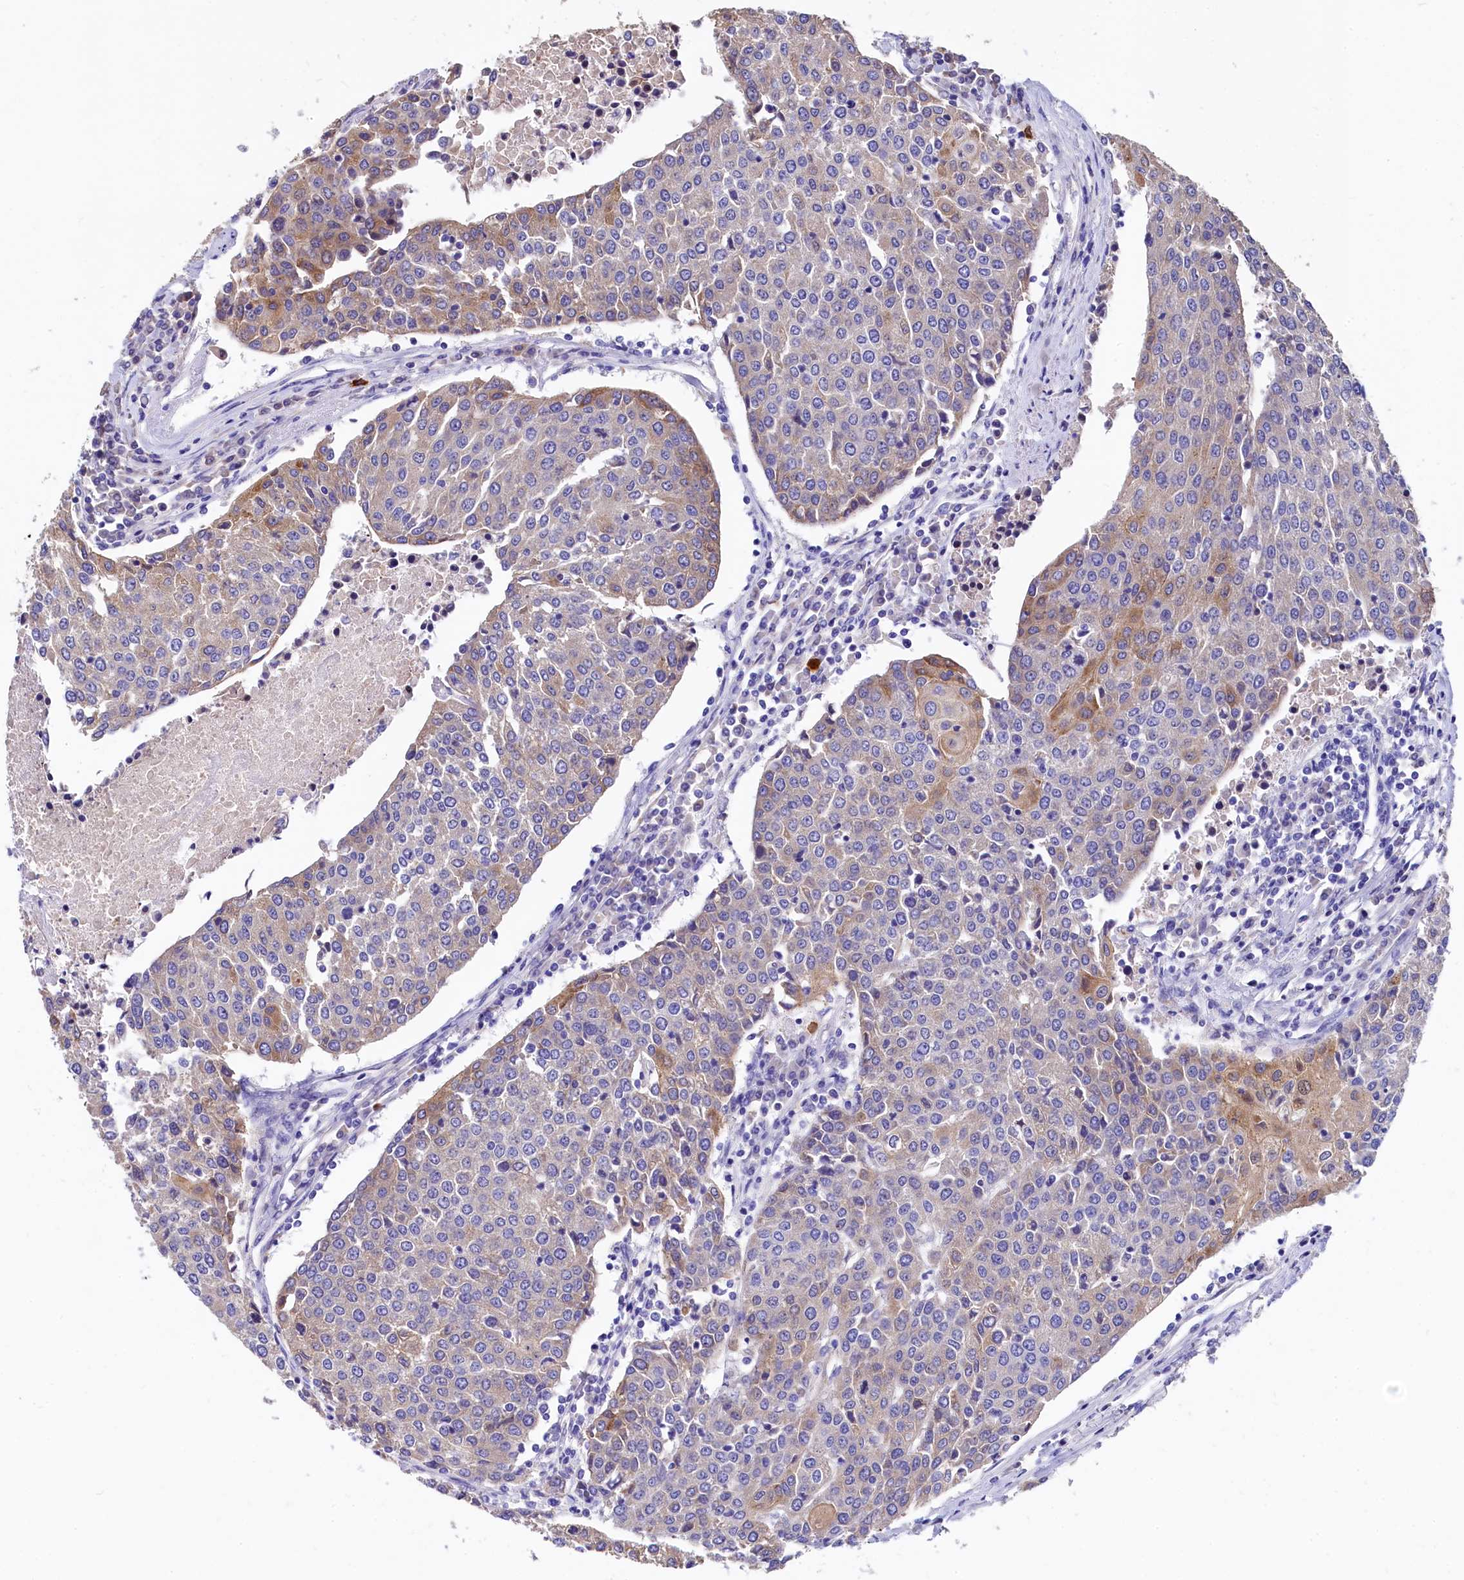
{"staining": {"intensity": "moderate", "quantity": "<25%", "location": "cytoplasmic/membranous"}, "tissue": "urothelial cancer", "cell_type": "Tumor cells", "image_type": "cancer", "snomed": [{"axis": "morphology", "description": "Urothelial carcinoma, High grade"}, {"axis": "topography", "description": "Urinary bladder"}], "caption": "This is a micrograph of IHC staining of urothelial cancer, which shows moderate positivity in the cytoplasmic/membranous of tumor cells.", "gene": "EPS8L2", "patient": {"sex": "female", "age": 85}}